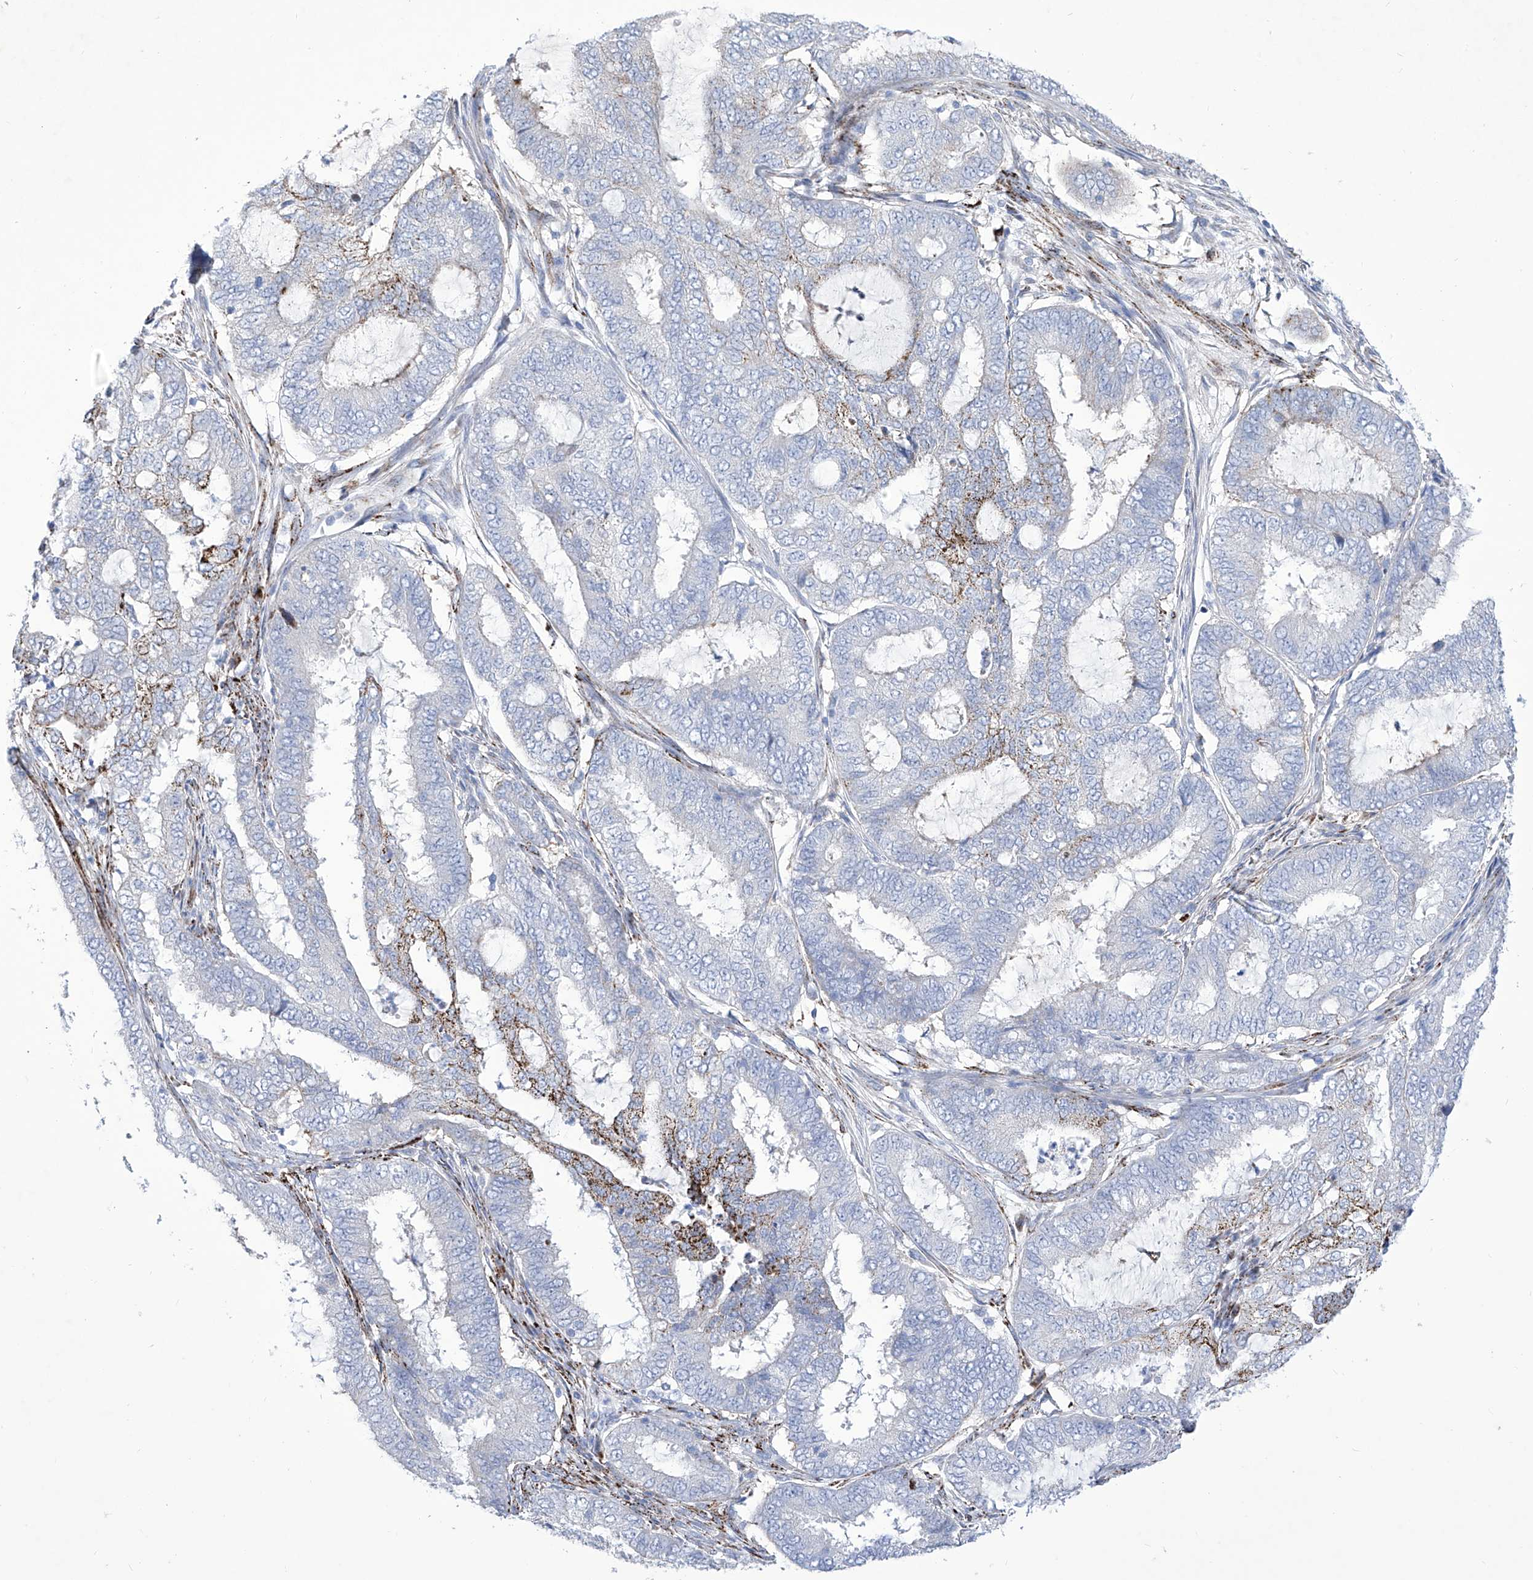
{"staining": {"intensity": "strong", "quantity": "<25%", "location": "cytoplasmic/membranous"}, "tissue": "endometrial cancer", "cell_type": "Tumor cells", "image_type": "cancer", "snomed": [{"axis": "morphology", "description": "Adenocarcinoma, NOS"}, {"axis": "topography", "description": "Endometrium"}], "caption": "Human endometrial cancer (adenocarcinoma) stained for a protein (brown) exhibits strong cytoplasmic/membranous positive expression in approximately <25% of tumor cells.", "gene": "C1orf87", "patient": {"sex": "female", "age": 51}}